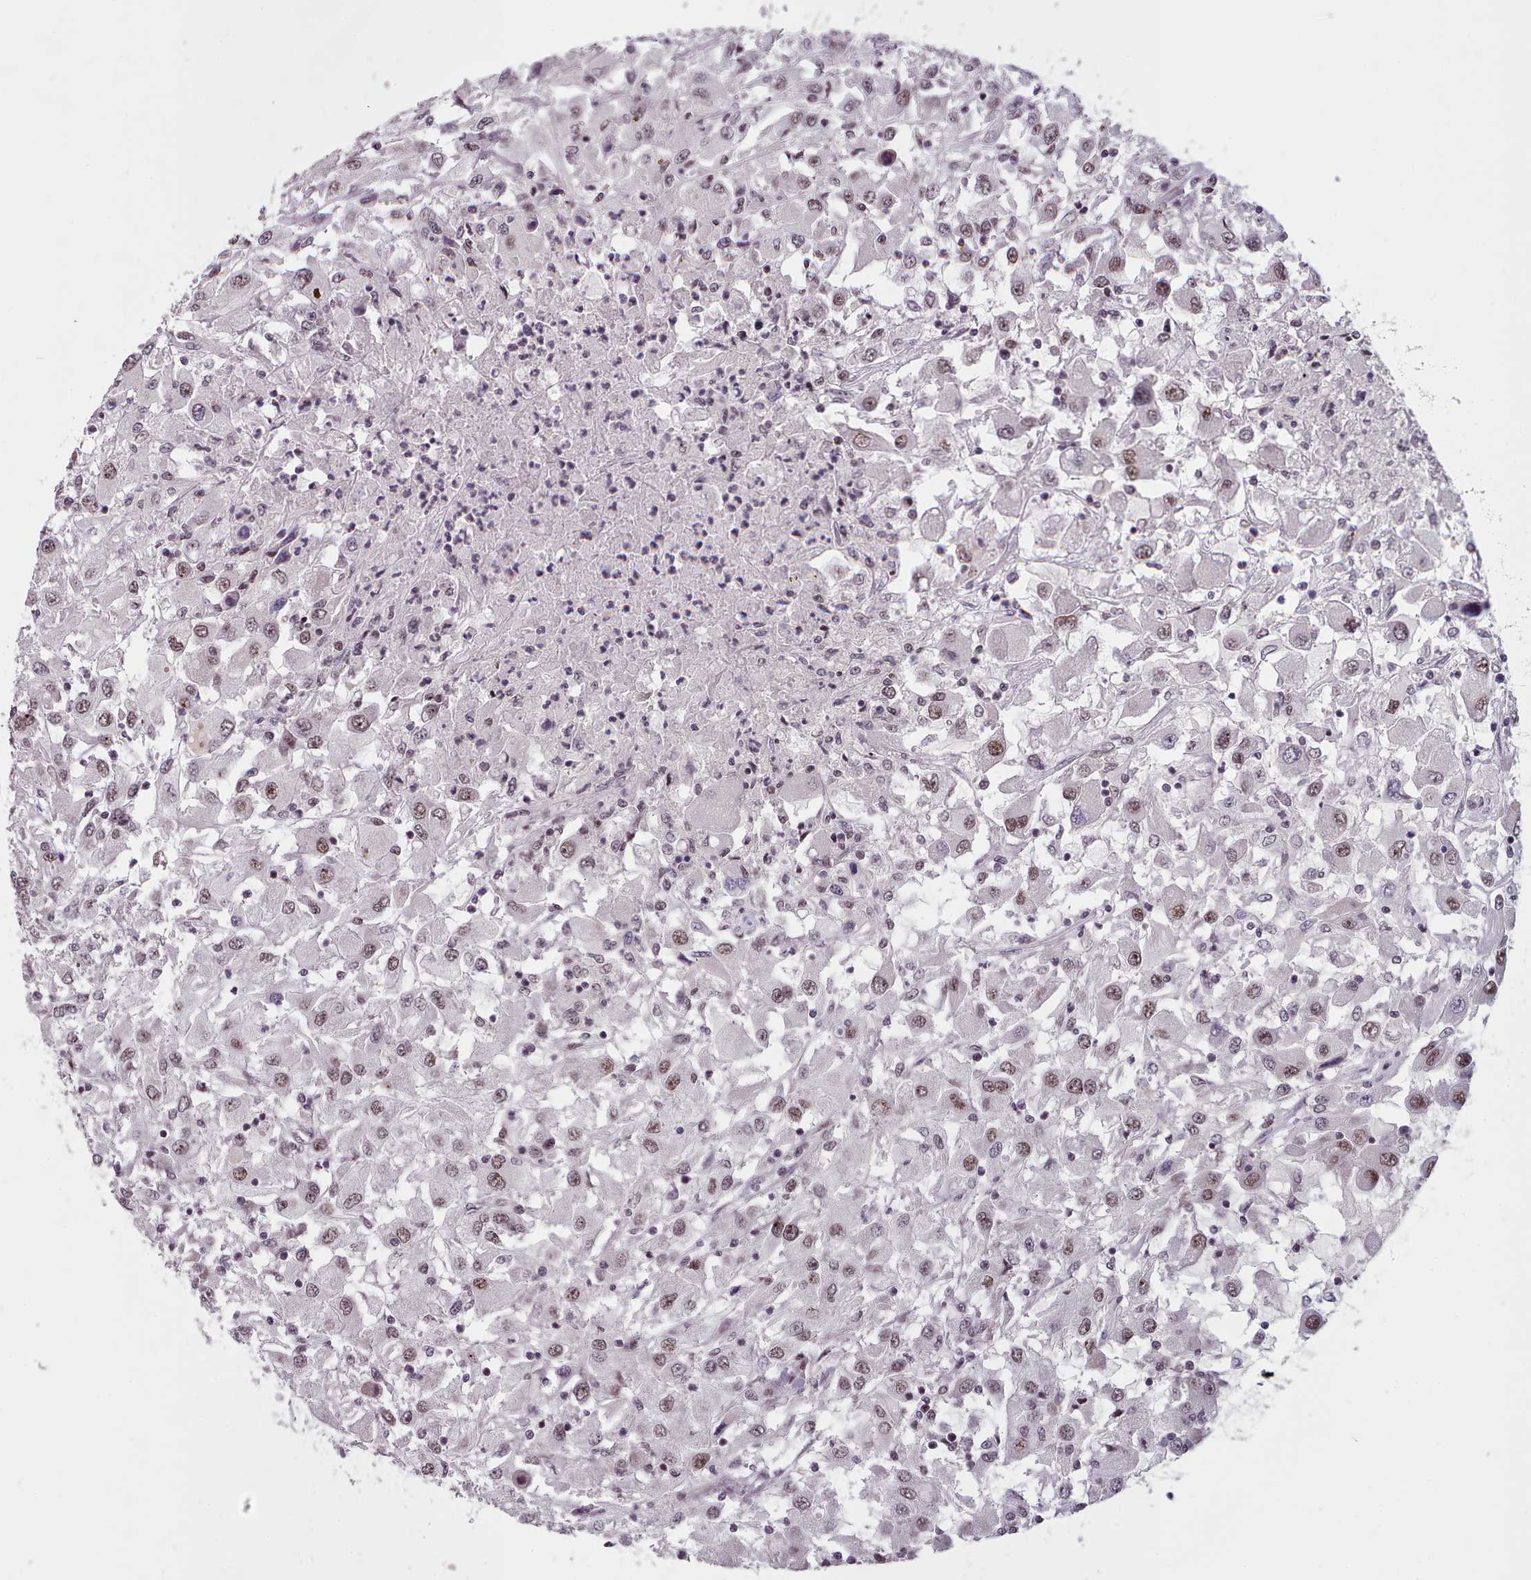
{"staining": {"intensity": "moderate", "quantity": "25%-75%", "location": "nuclear"}, "tissue": "renal cancer", "cell_type": "Tumor cells", "image_type": "cancer", "snomed": [{"axis": "morphology", "description": "Adenocarcinoma, NOS"}, {"axis": "topography", "description": "Kidney"}], "caption": "DAB immunohistochemical staining of adenocarcinoma (renal) demonstrates moderate nuclear protein staining in about 25%-75% of tumor cells. Ihc stains the protein of interest in brown and the nuclei are stained blue.", "gene": "SRSF9", "patient": {"sex": "female", "age": 67}}